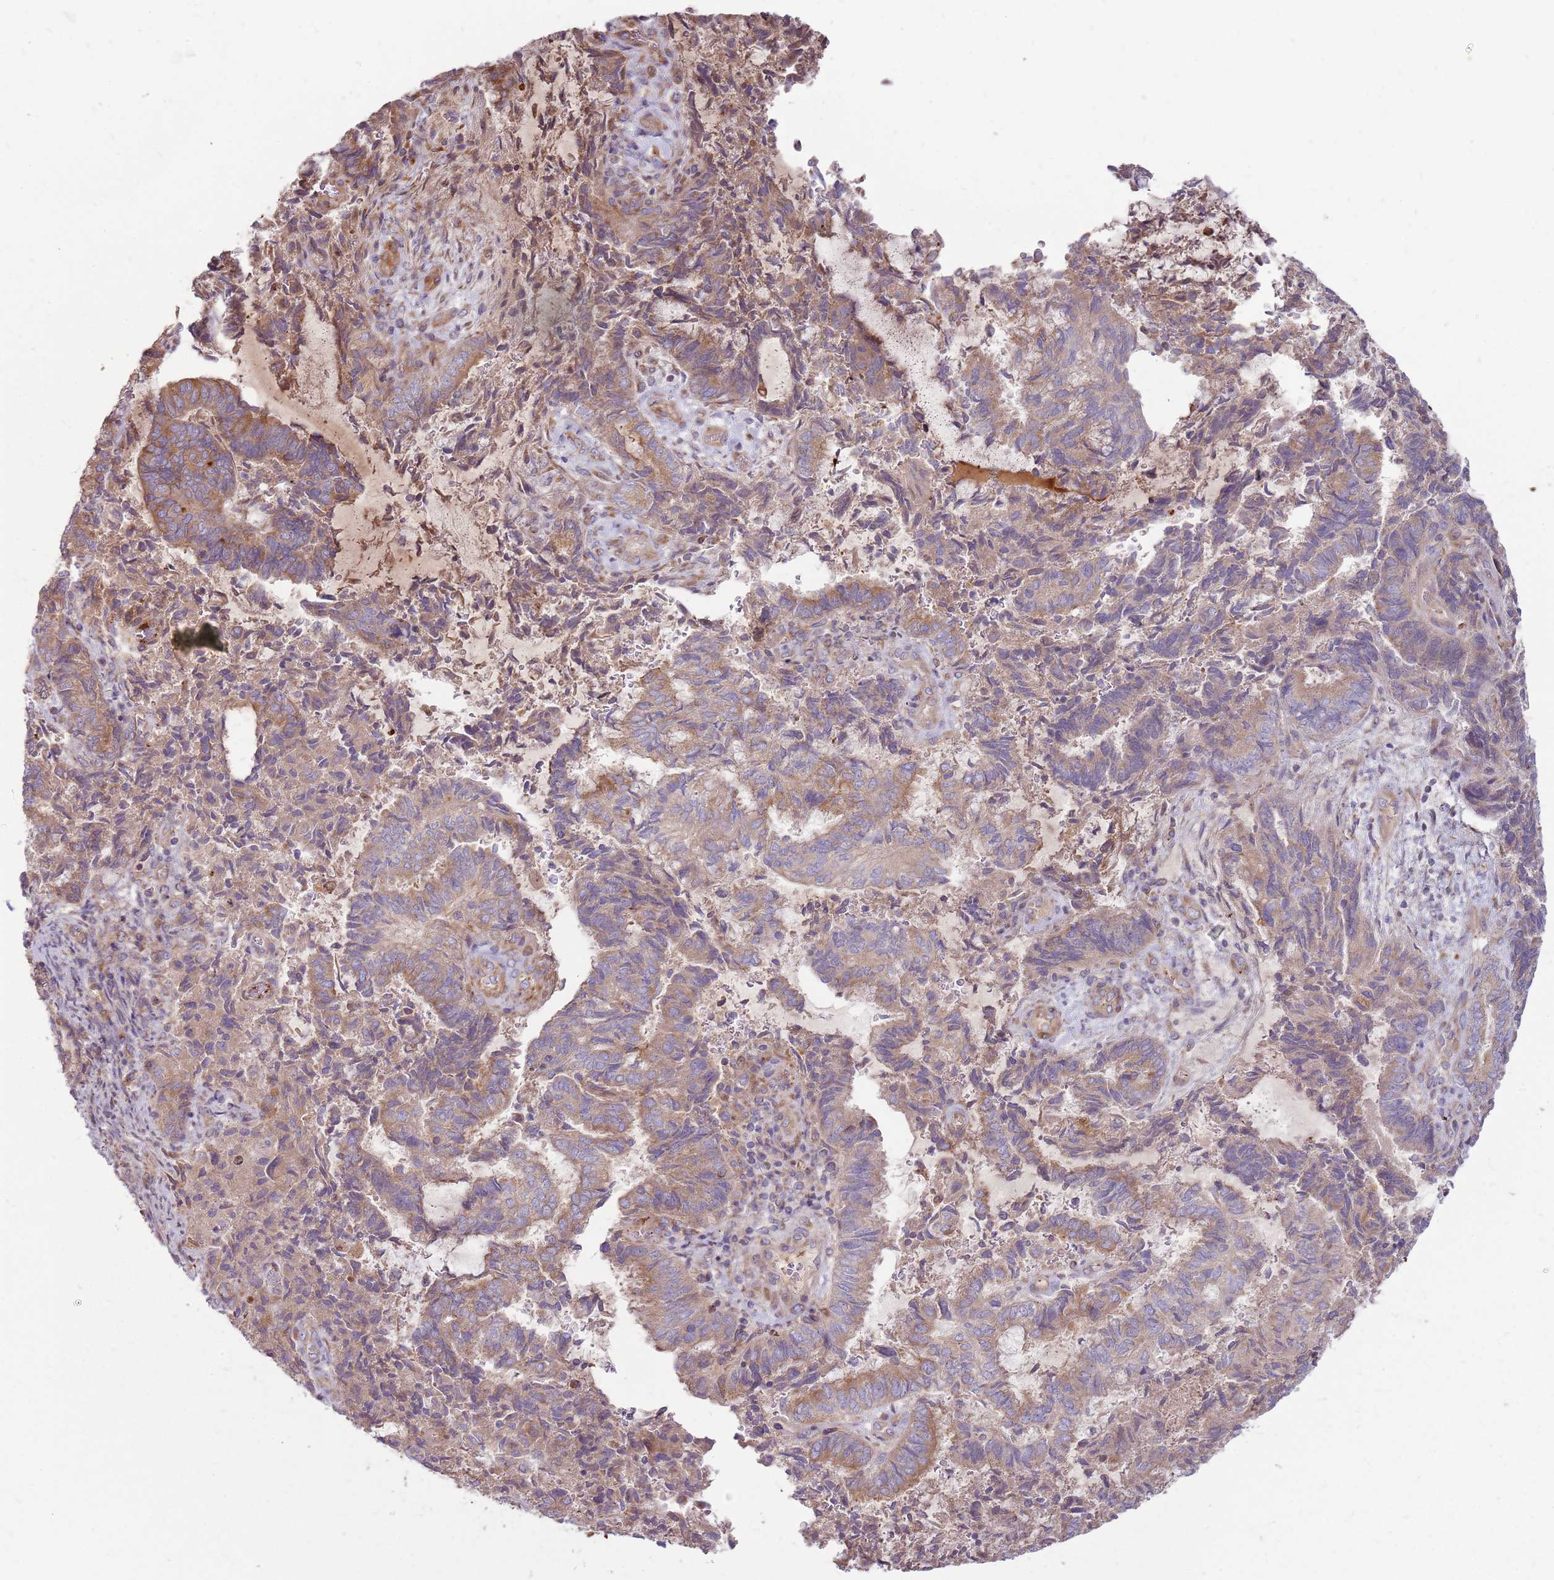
{"staining": {"intensity": "moderate", "quantity": "25%-75%", "location": "cytoplasmic/membranous"}, "tissue": "endometrial cancer", "cell_type": "Tumor cells", "image_type": "cancer", "snomed": [{"axis": "morphology", "description": "Adenocarcinoma, NOS"}, {"axis": "topography", "description": "Endometrium"}], "caption": "Adenocarcinoma (endometrial) stained with IHC reveals moderate cytoplasmic/membranous positivity in about 25%-75% of tumor cells.", "gene": "EMC1", "patient": {"sex": "female", "age": 80}}